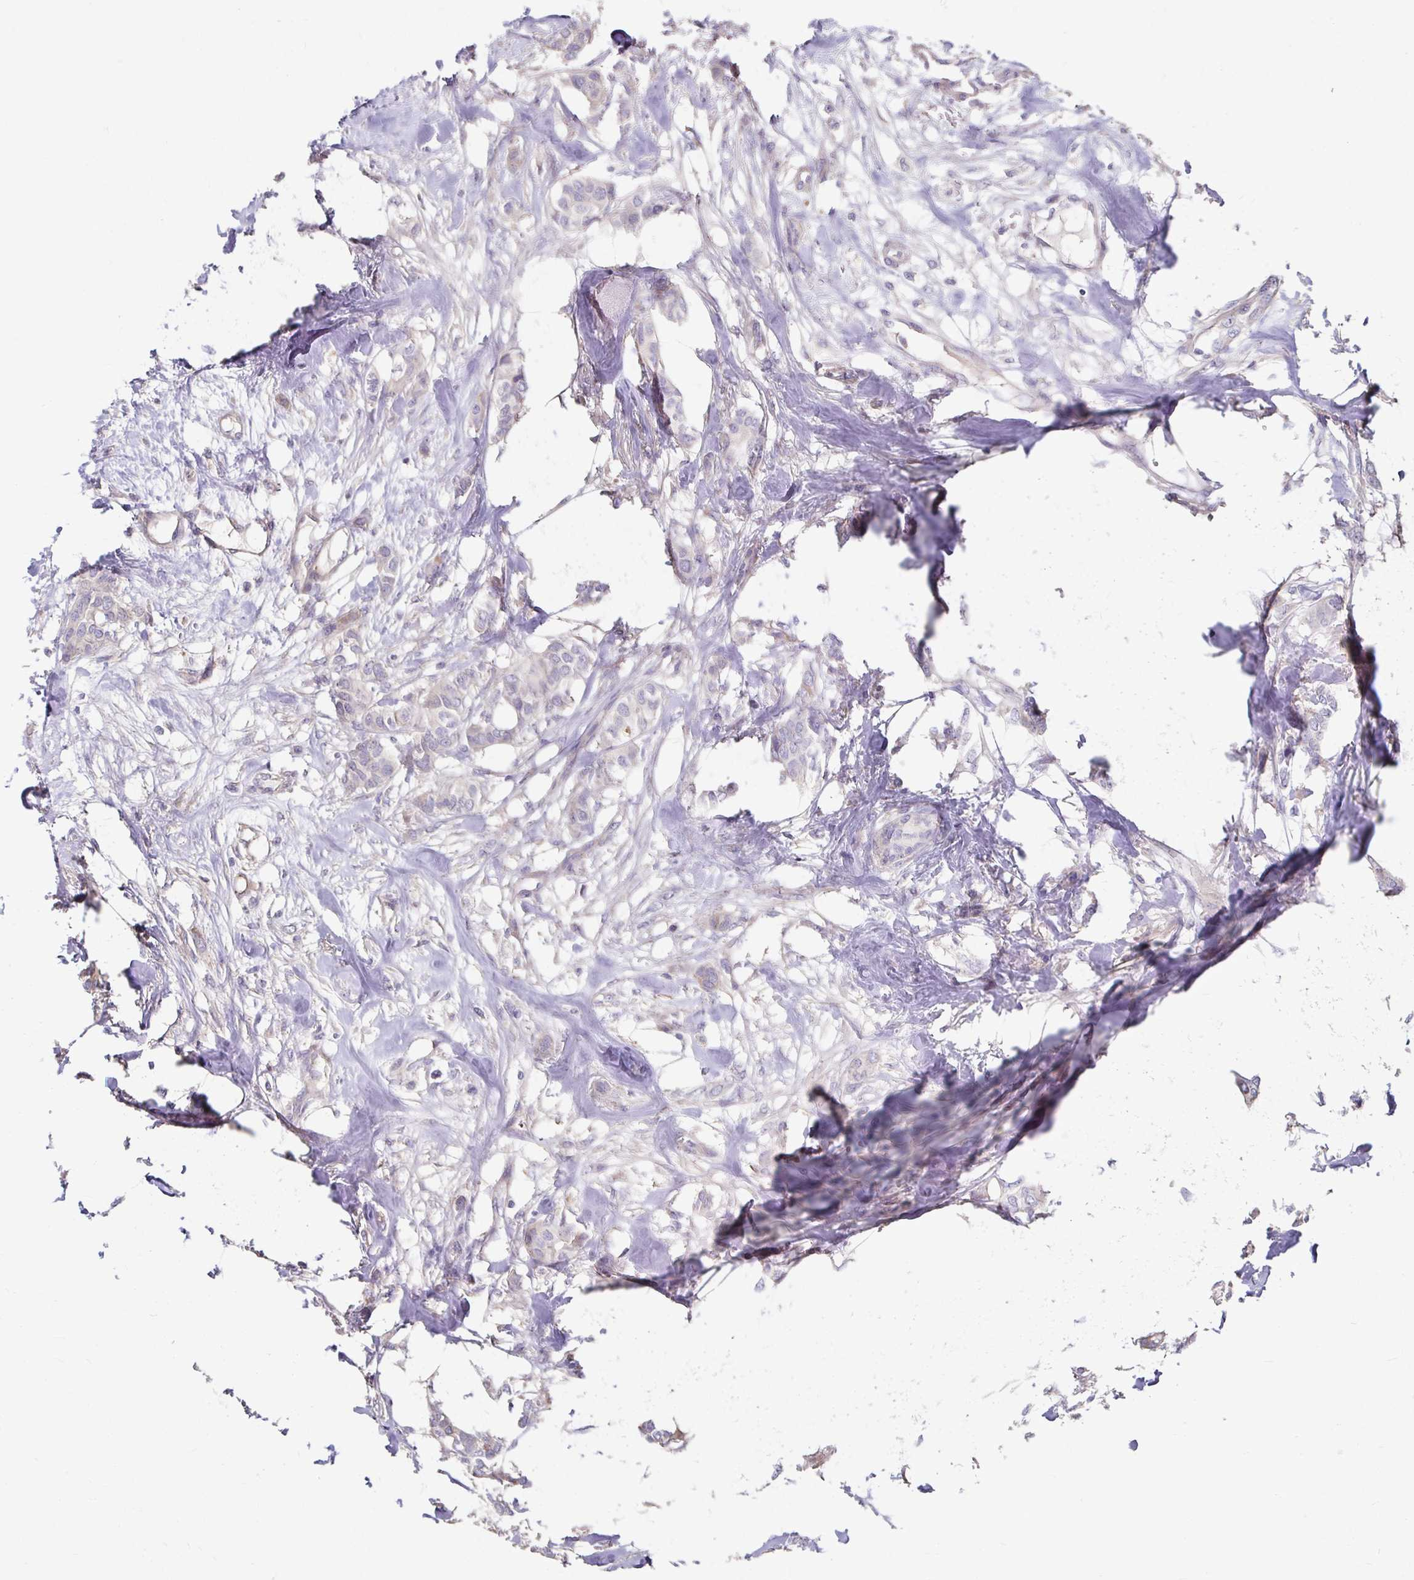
{"staining": {"intensity": "negative", "quantity": "none", "location": "none"}, "tissue": "breast cancer", "cell_type": "Tumor cells", "image_type": "cancer", "snomed": [{"axis": "morphology", "description": "Duct carcinoma"}, {"axis": "topography", "description": "Breast"}], "caption": "Immunohistochemistry (IHC) of breast cancer demonstrates no expression in tumor cells. (DAB immunohistochemistry (IHC), high magnification).", "gene": "AKAP6", "patient": {"sex": "female", "age": 62}}